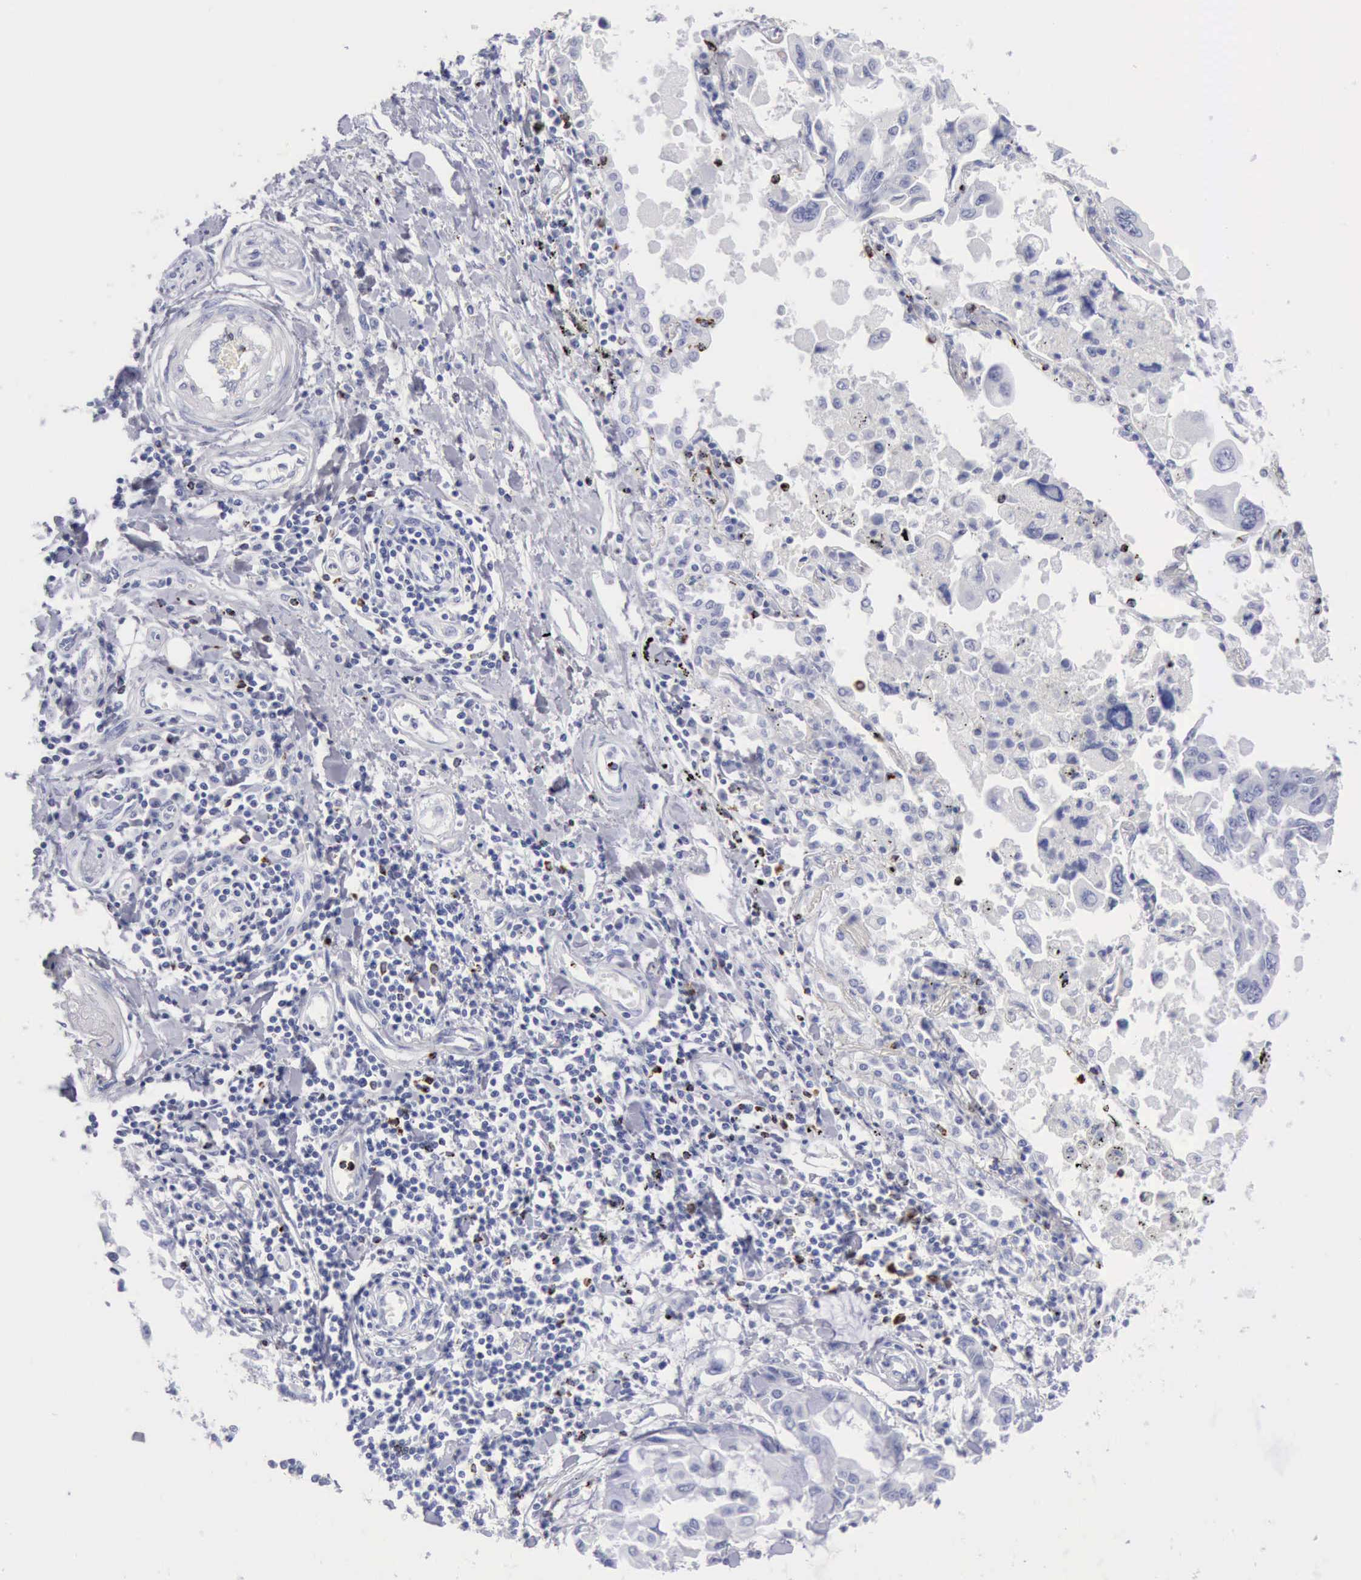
{"staining": {"intensity": "negative", "quantity": "none", "location": "none"}, "tissue": "lung cancer", "cell_type": "Tumor cells", "image_type": "cancer", "snomed": [{"axis": "morphology", "description": "Adenocarcinoma, NOS"}, {"axis": "topography", "description": "Lung"}], "caption": "Immunohistochemistry (IHC) image of neoplastic tissue: adenocarcinoma (lung) stained with DAB exhibits no significant protein staining in tumor cells.", "gene": "GZMB", "patient": {"sex": "male", "age": 64}}